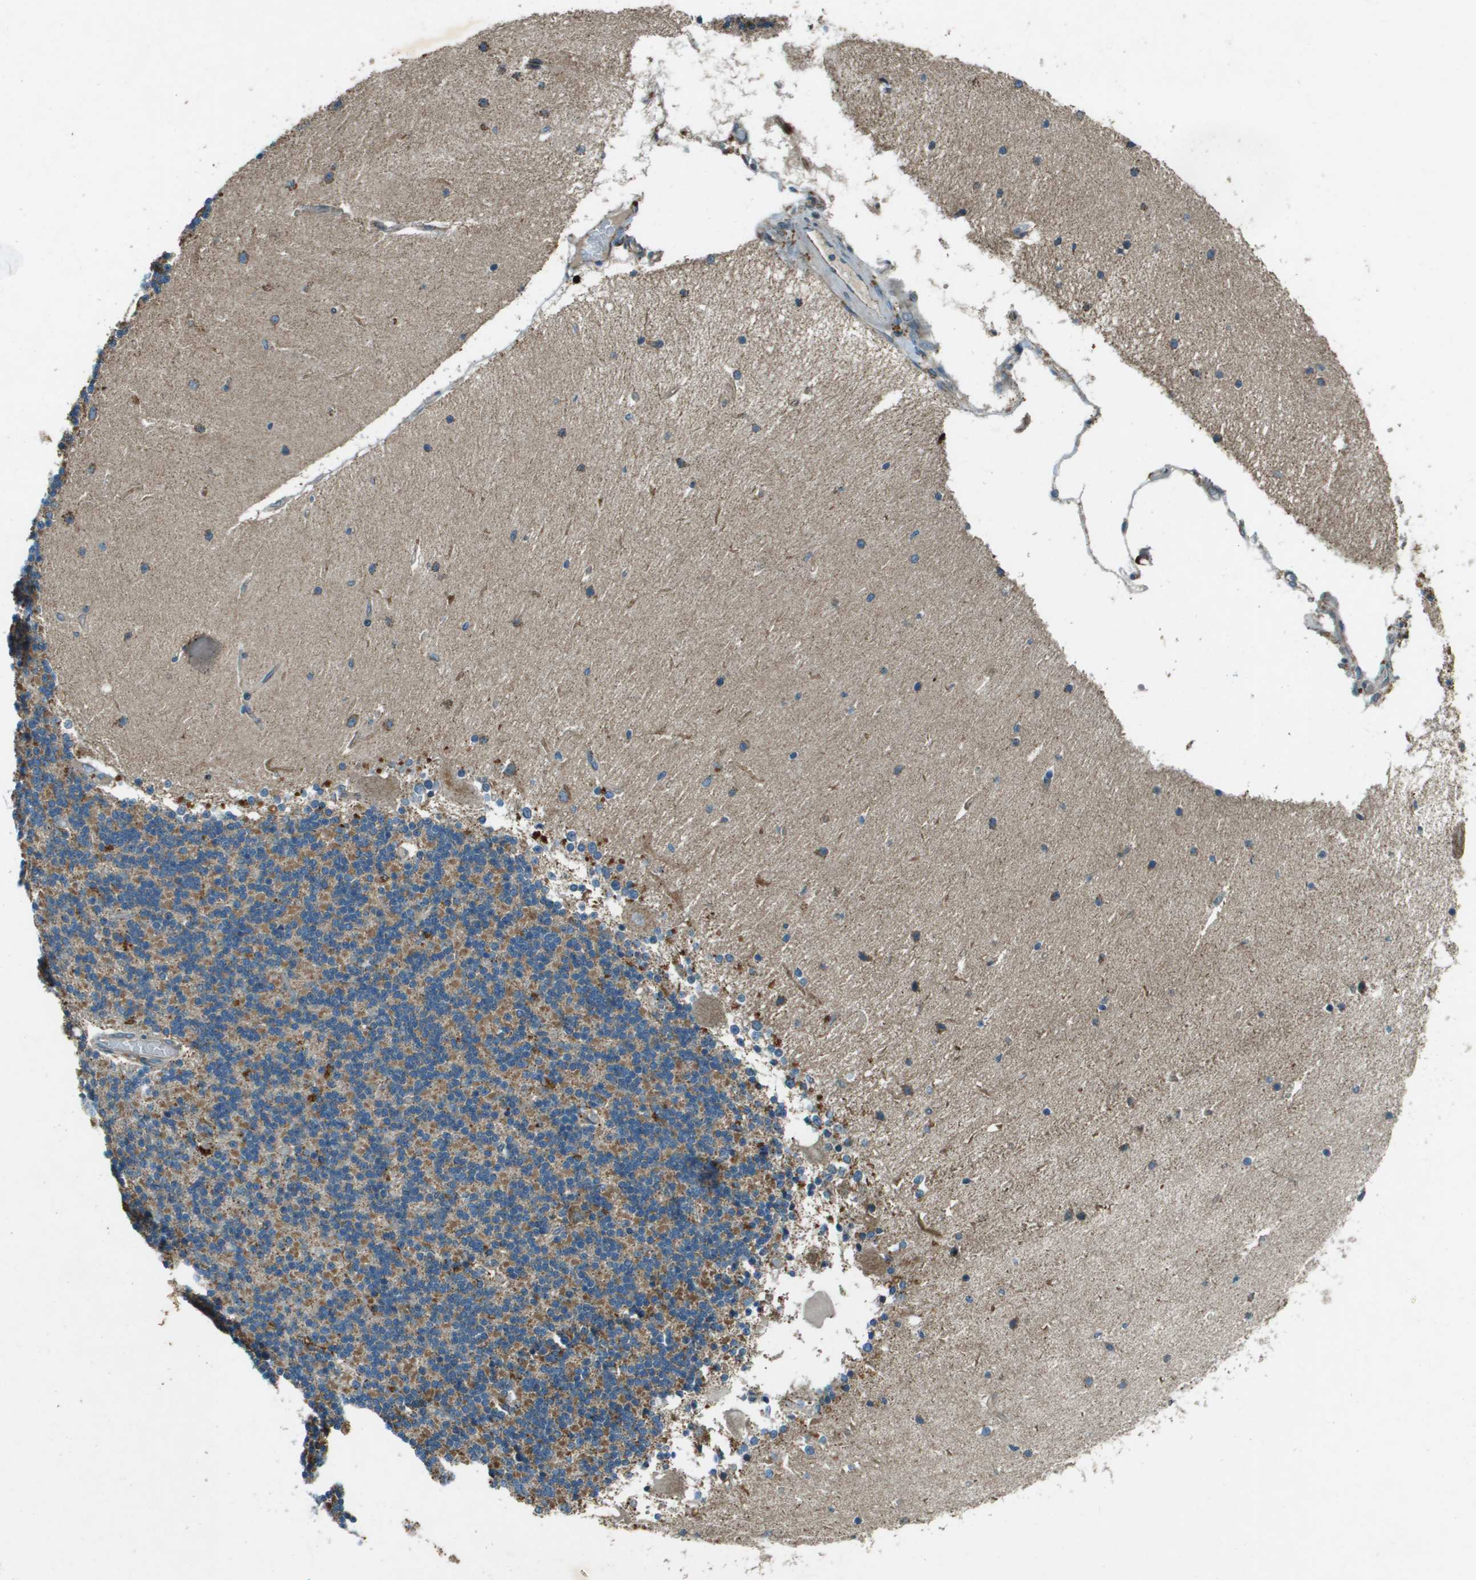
{"staining": {"intensity": "moderate", "quantity": ">75%", "location": "cytoplasmic/membranous"}, "tissue": "cerebellum", "cell_type": "Cells in granular layer", "image_type": "normal", "snomed": [{"axis": "morphology", "description": "Normal tissue, NOS"}, {"axis": "topography", "description": "Cerebellum"}], "caption": "Protein staining of unremarkable cerebellum reveals moderate cytoplasmic/membranous positivity in approximately >75% of cells in granular layer.", "gene": "MIGA1", "patient": {"sex": "female", "age": 54}}